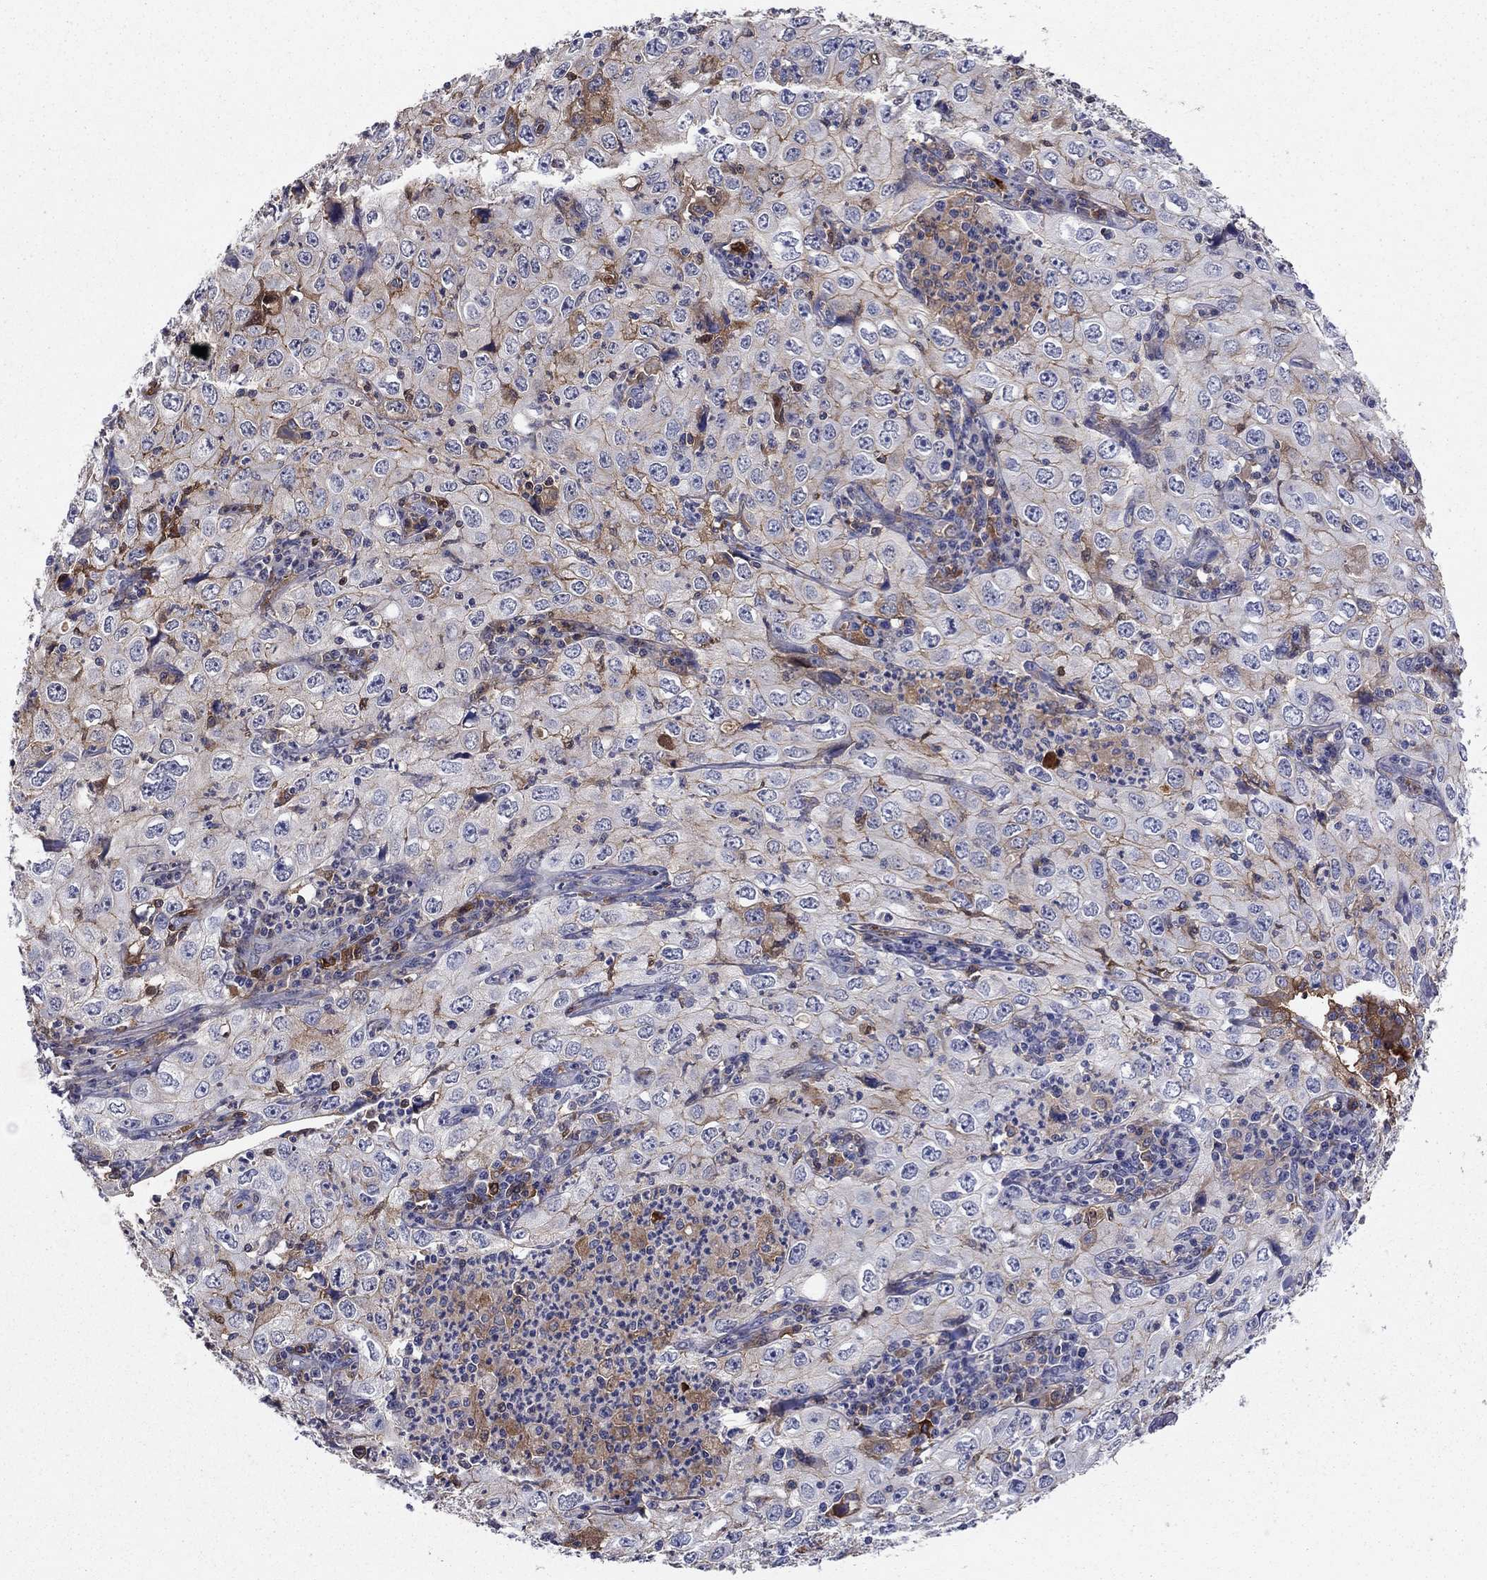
{"staining": {"intensity": "moderate", "quantity": "<25%", "location": "cytoplasmic/membranous"}, "tissue": "cervical cancer", "cell_type": "Tumor cells", "image_type": "cancer", "snomed": [{"axis": "morphology", "description": "Squamous cell carcinoma, NOS"}, {"axis": "topography", "description": "Cervix"}], "caption": "About <25% of tumor cells in cervical squamous cell carcinoma reveal moderate cytoplasmic/membranous protein positivity as visualized by brown immunohistochemical staining.", "gene": "HPX", "patient": {"sex": "female", "age": 24}}